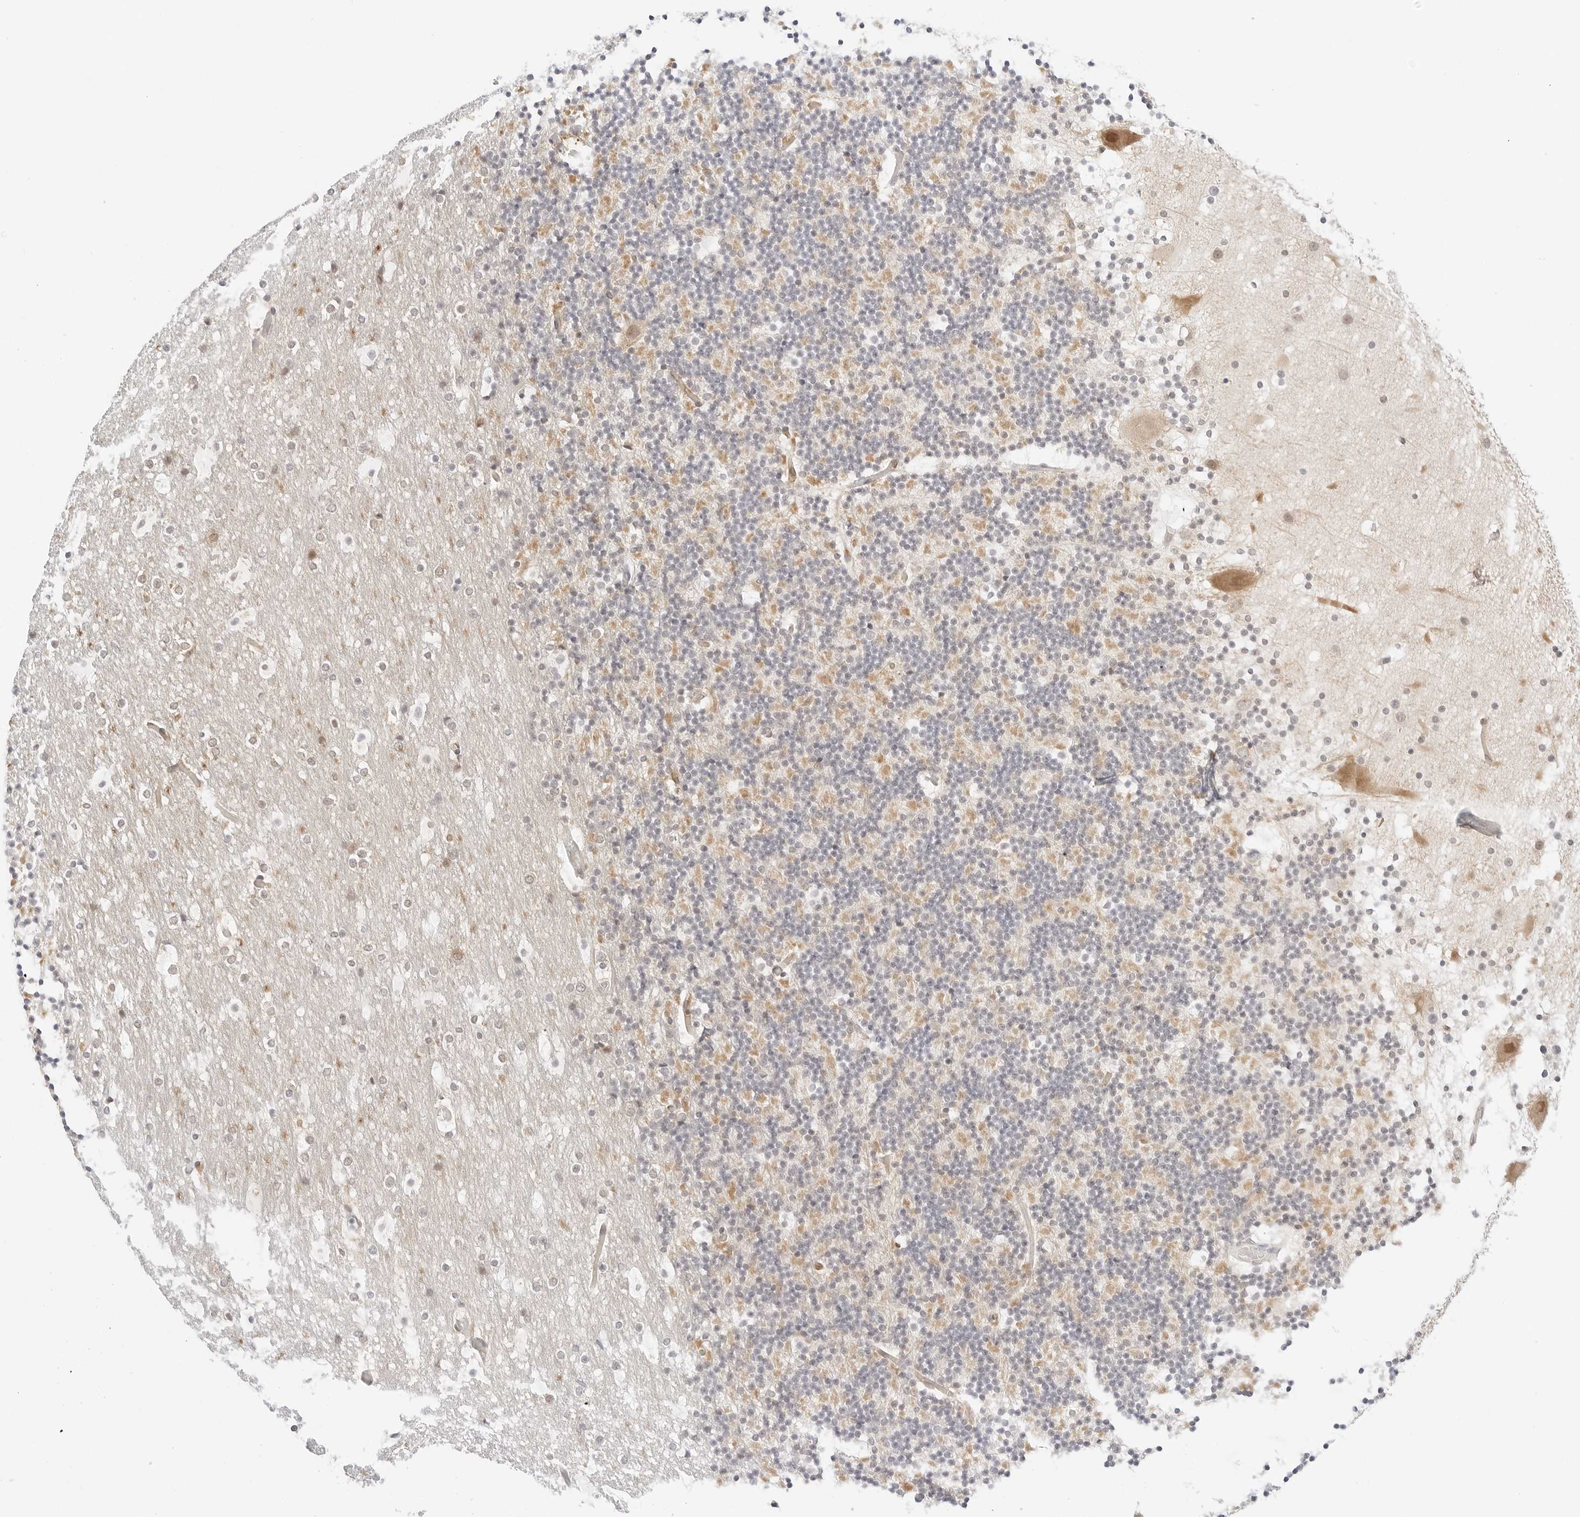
{"staining": {"intensity": "moderate", "quantity": "<25%", "location": "cytoplasmic/membranous"}, "tissue": "cerebellum", "cell_type": "Cells in granular layer", "image_type": "normal", "snomed": [{"axis": "morphology", "description": "Normal tissue, NOS"}, {"axis": "topography", "description": "Cerebellum"}], "caption": "Immunohistochemical staining of normal cerebellum displays <25% levels of moderate cytoplasmic/membranous protein expression in approximately <25% of cells in granular layer. (IHC, brightfield microscopy, high magnification).", "gene": "ERO1B", "patient": {"sex": "male", "age": 57}}